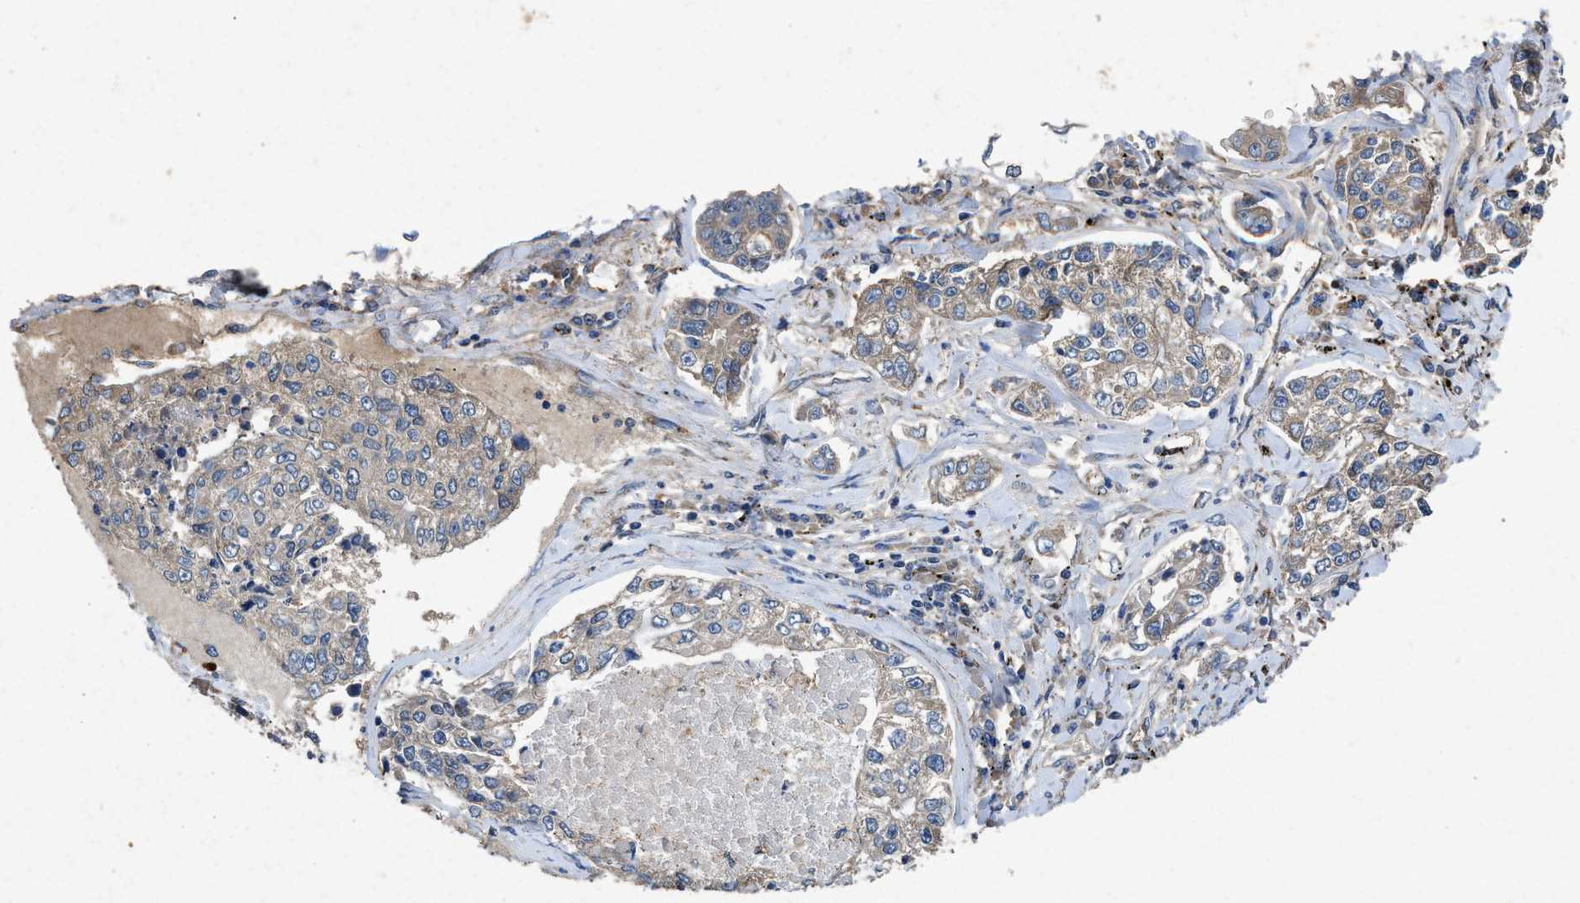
{"staining": {"intensity": "weak", "quantity": ">75%", "location": "cytoplasmic/membranous"}, "tissue": "lung cancer", "cell_type": "Tumor cells", "image_type": "cancer", "snomed": [{"axis": "morphology", "description": "Adenocarcinoma, NOS"}, {"axis": "topography", "description": "Lung"}], "caption": "A brown stain highlights weak cytoplasmic/membranous staining of a protein in human lung cancer (adenocarcinoma) tumor cells.", "gene": "CDK15", "patient": {"sex": "male", "age": 49}}